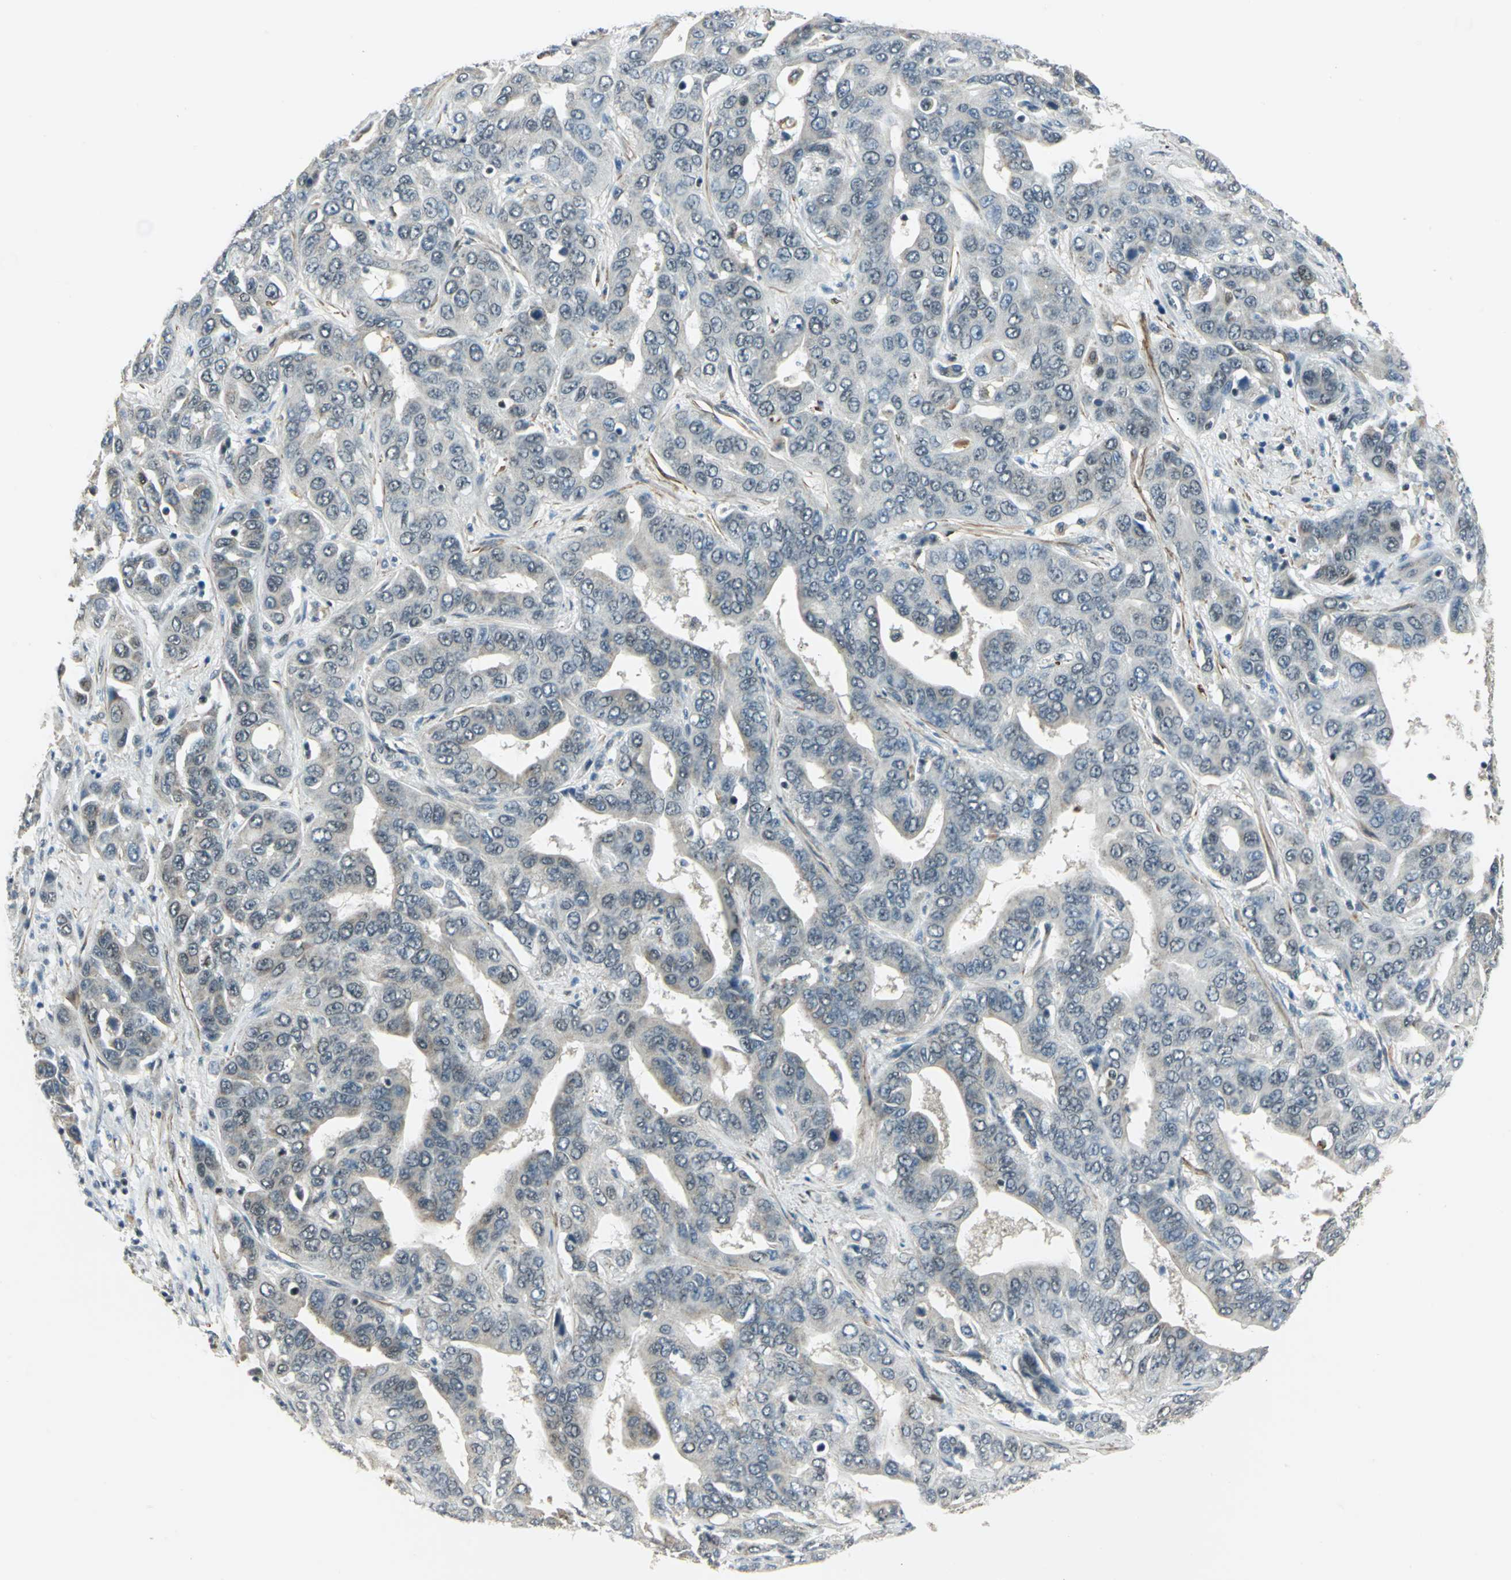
{"staining": {"intensity": "weak", "quantity": "<25%", "location": "cytoplasmic/membranous"}, "tissue": "liver cancer", "cell_type": "Tumor cells", "image_type": "cancer", "snomed": [{"axis": "morphology", "description": "Cholangiocarcinoma"}, {"axis": "topography", "description": "Liver"}], "caption": "A high-resolution image shows immunohistochemistry (IHC) staining of liver cancer (cholangiocarcinoma), which exhibits no significant staining in tumor cells.", "gene": "MTA1", "patient": {"sex": "female", "age": 52}}